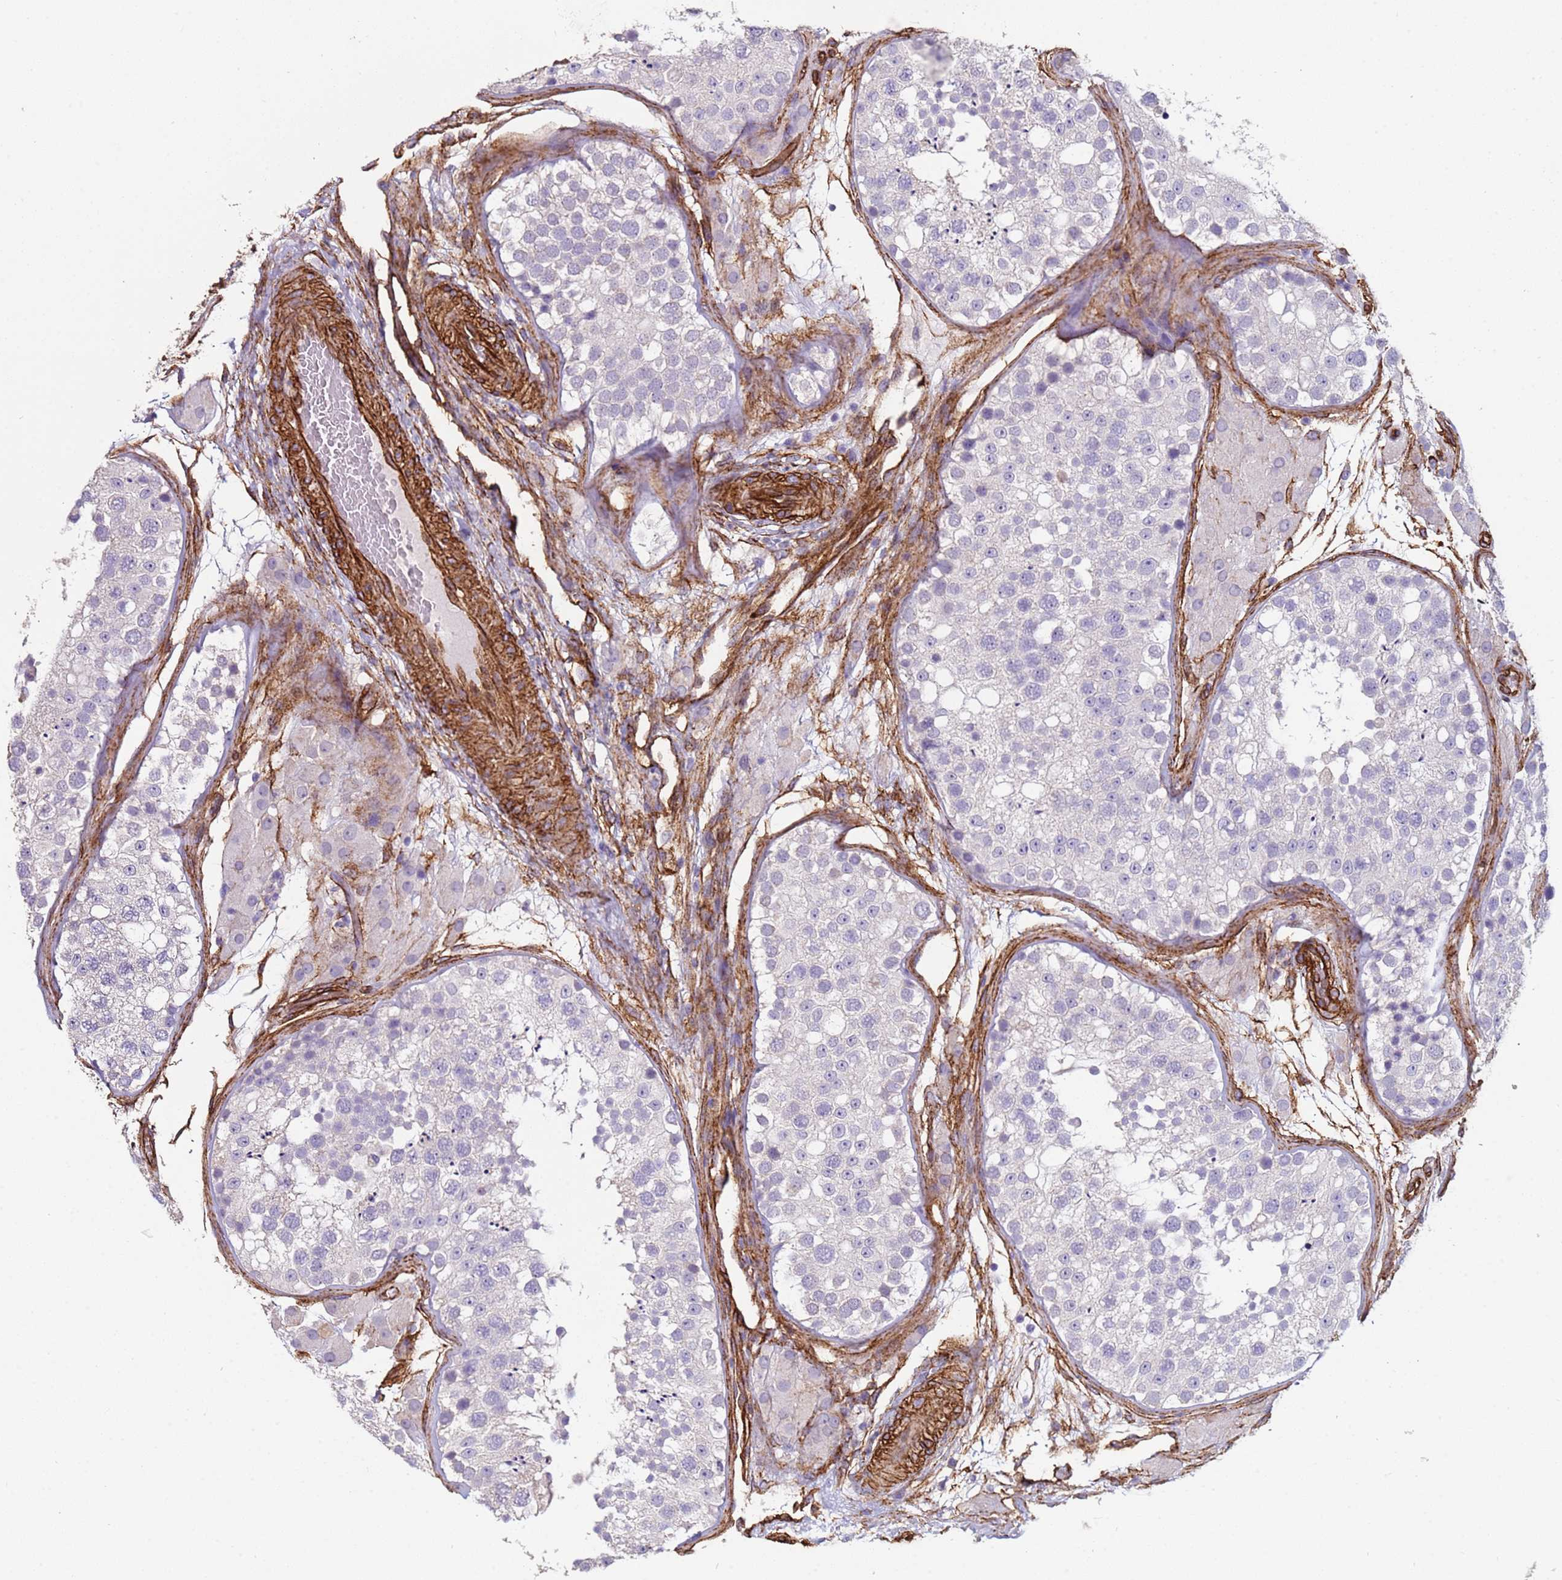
{"staining": {"intensity": "negative", "quantity": "none", "location": "none"}, "tissue": "testis", "cell_type": "Cells in seminiferous ducts", "image_type": "normal", "snomed": [{"axis": "morphology", "description": "Normal tissue, NOS"}, {"axis": "topography", "description": "Testis"}], "caption": "An IHC micrograph of benign testis is shown. There is no staining in cells in seminiferous ducts of testis.", "gene": "GASK1A", "patient": {"sex": "male", "age": 26}}